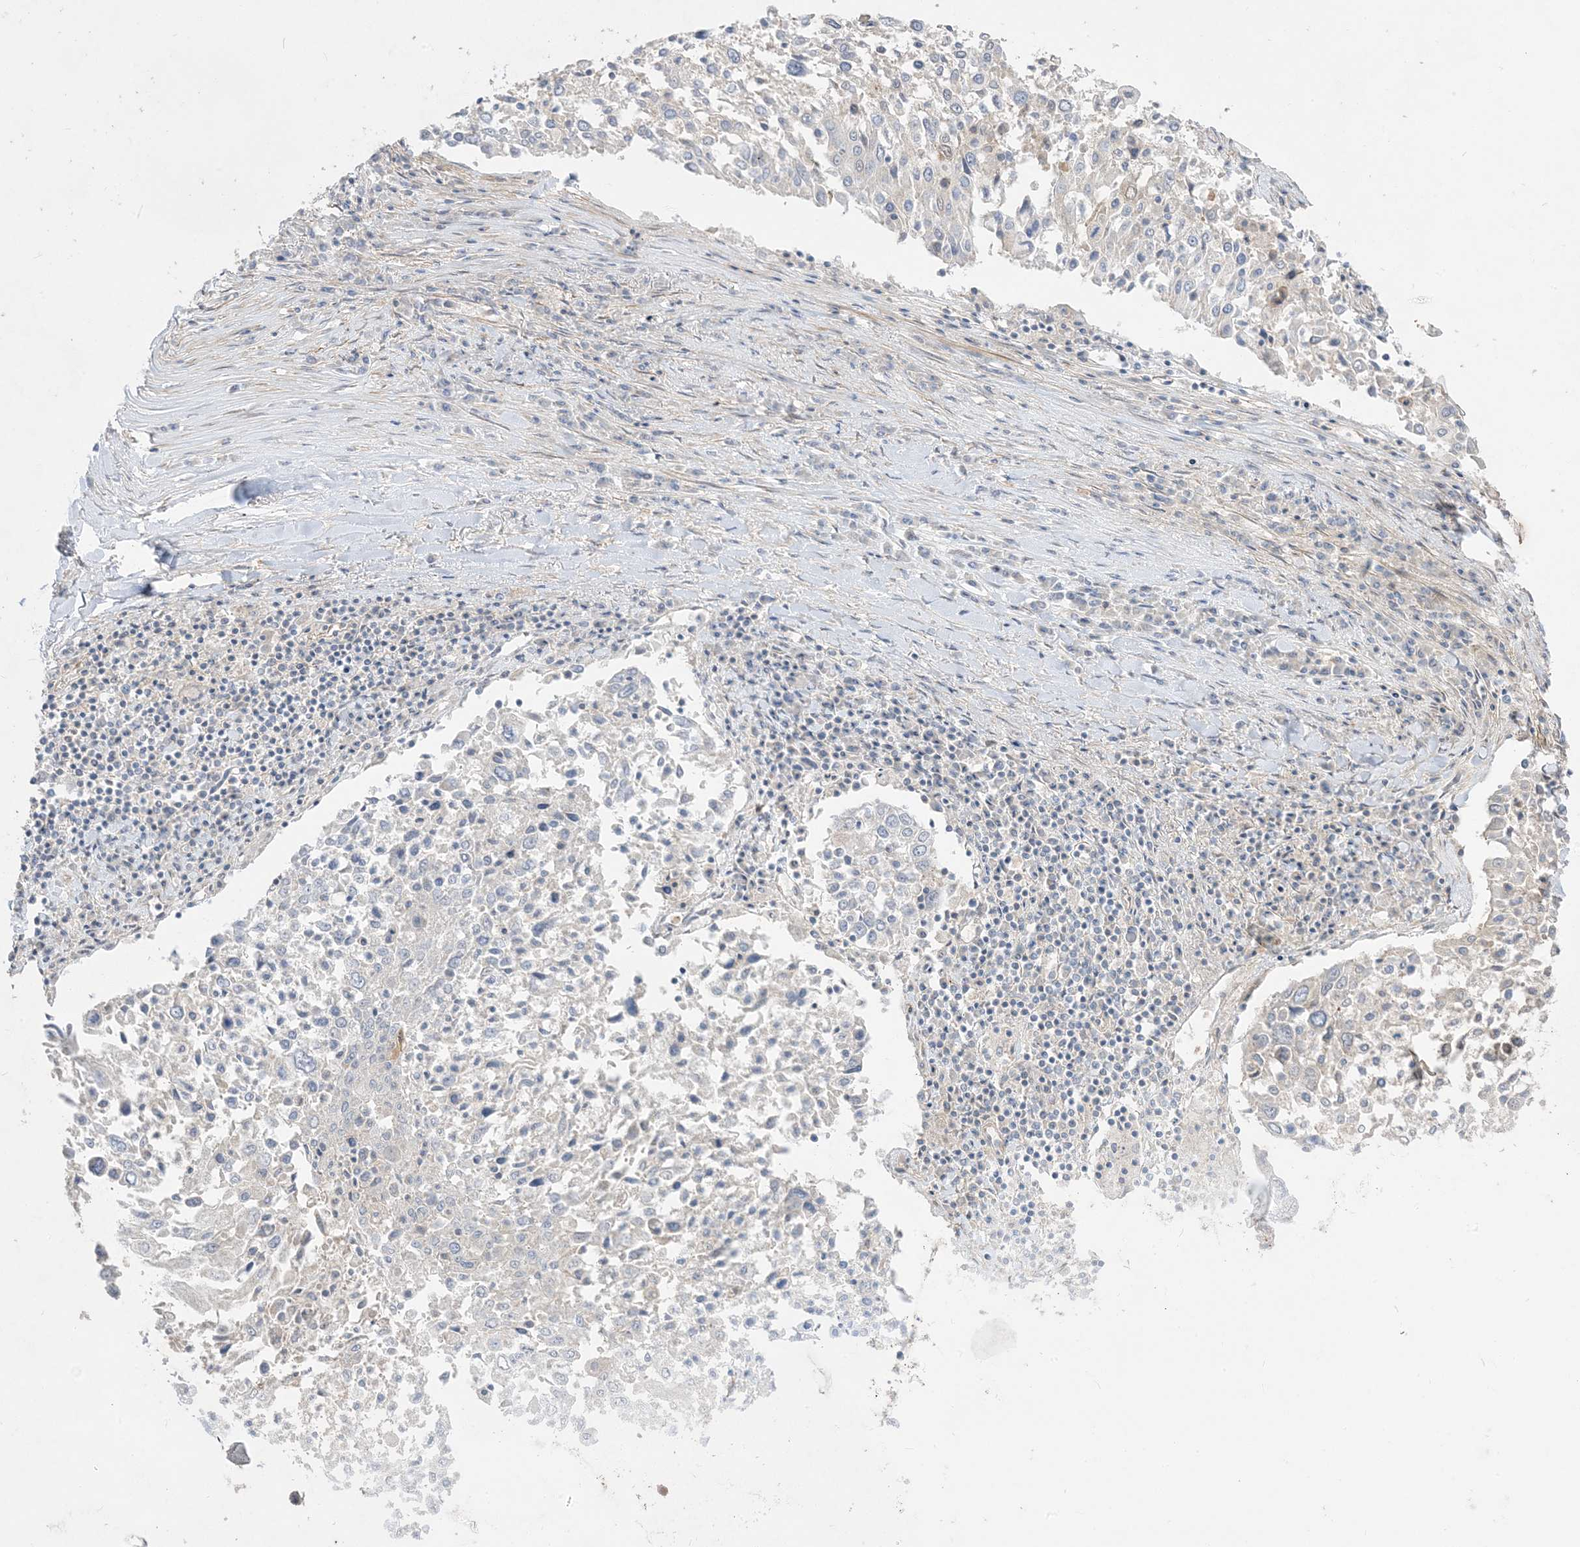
{"staining": {"intensity": "negative", "quantity": "none", "location": "none"}, "tissue": "lung cancer", "cell_type": "Tumor cells", "image_type": "cancer", "snomed": [{"axis": "morphology", "description": "Squamous cell carcinoma, NOS"}, {"axis": "topography", "description": "Lung"}], "caption": "IHC of human squamous cell carcinoma (lung) displays no expression in tumor cells.", "gene": "ARHGEF9", "patient": {"sex": "male", "age": 65}}